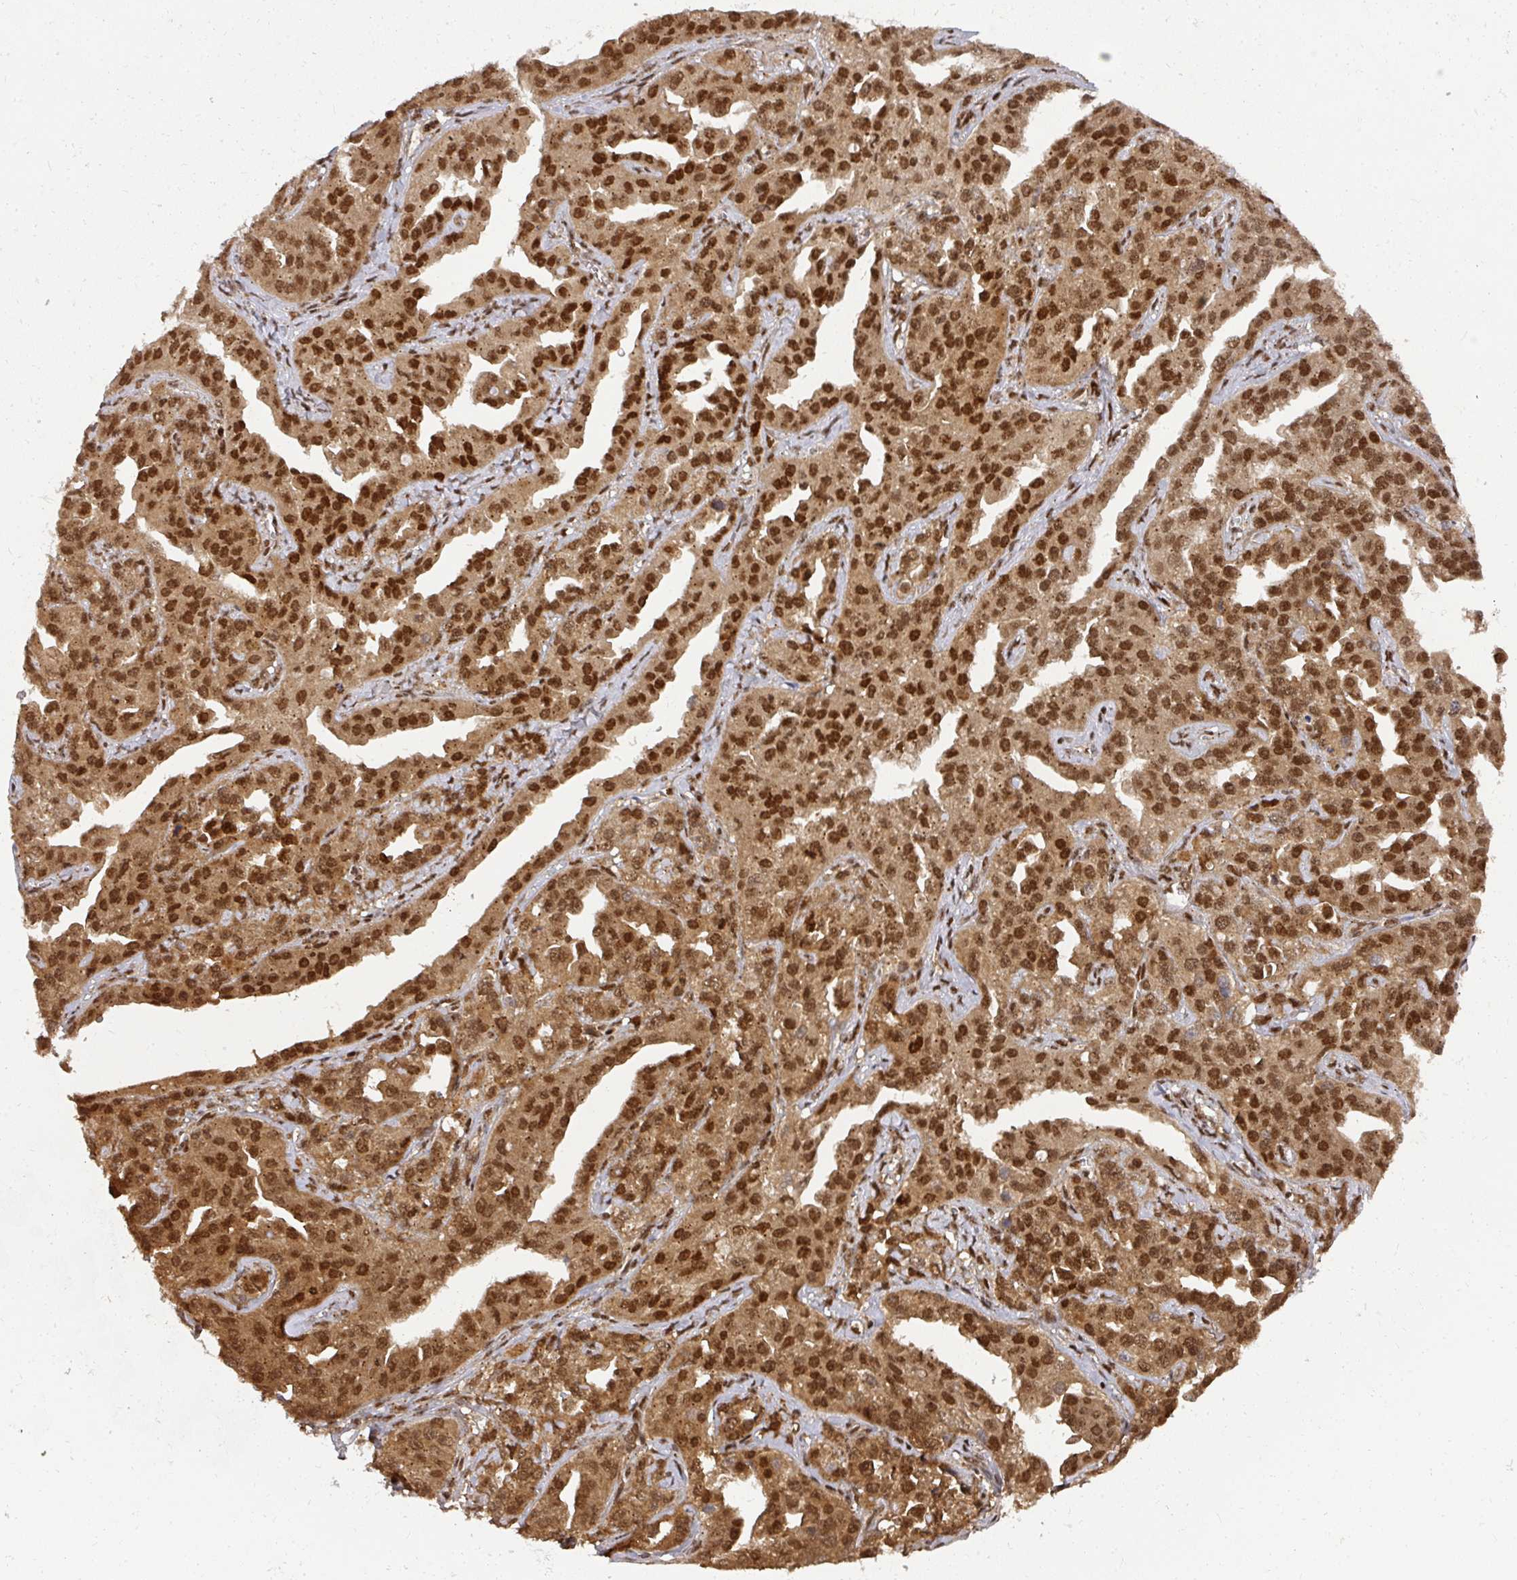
{"staining": {"intensity": "strong", "quantity": ">75%", "location": "cytoplasmic/membranous,nuclear"}, "tissue": "ovarian cancer", "cell_type": "Tumor cells", "image_type": "cancer", "snomed": [{"axis": "morphology", "description": "Cystadenocarcinoma, serous, NOS"}, {"axis": "topography", "description": "Ovary"}], "caption": "An immunohistochemistry (IHC) micrograph of tumor tissue is shown. Protein staining in brown shows strong cytoplasmic/membranous and nuclear positivity in ovarian cancer within tumor cells.", "gene": "DIDO1", "patient": {"sex": "female", "age": 75}}